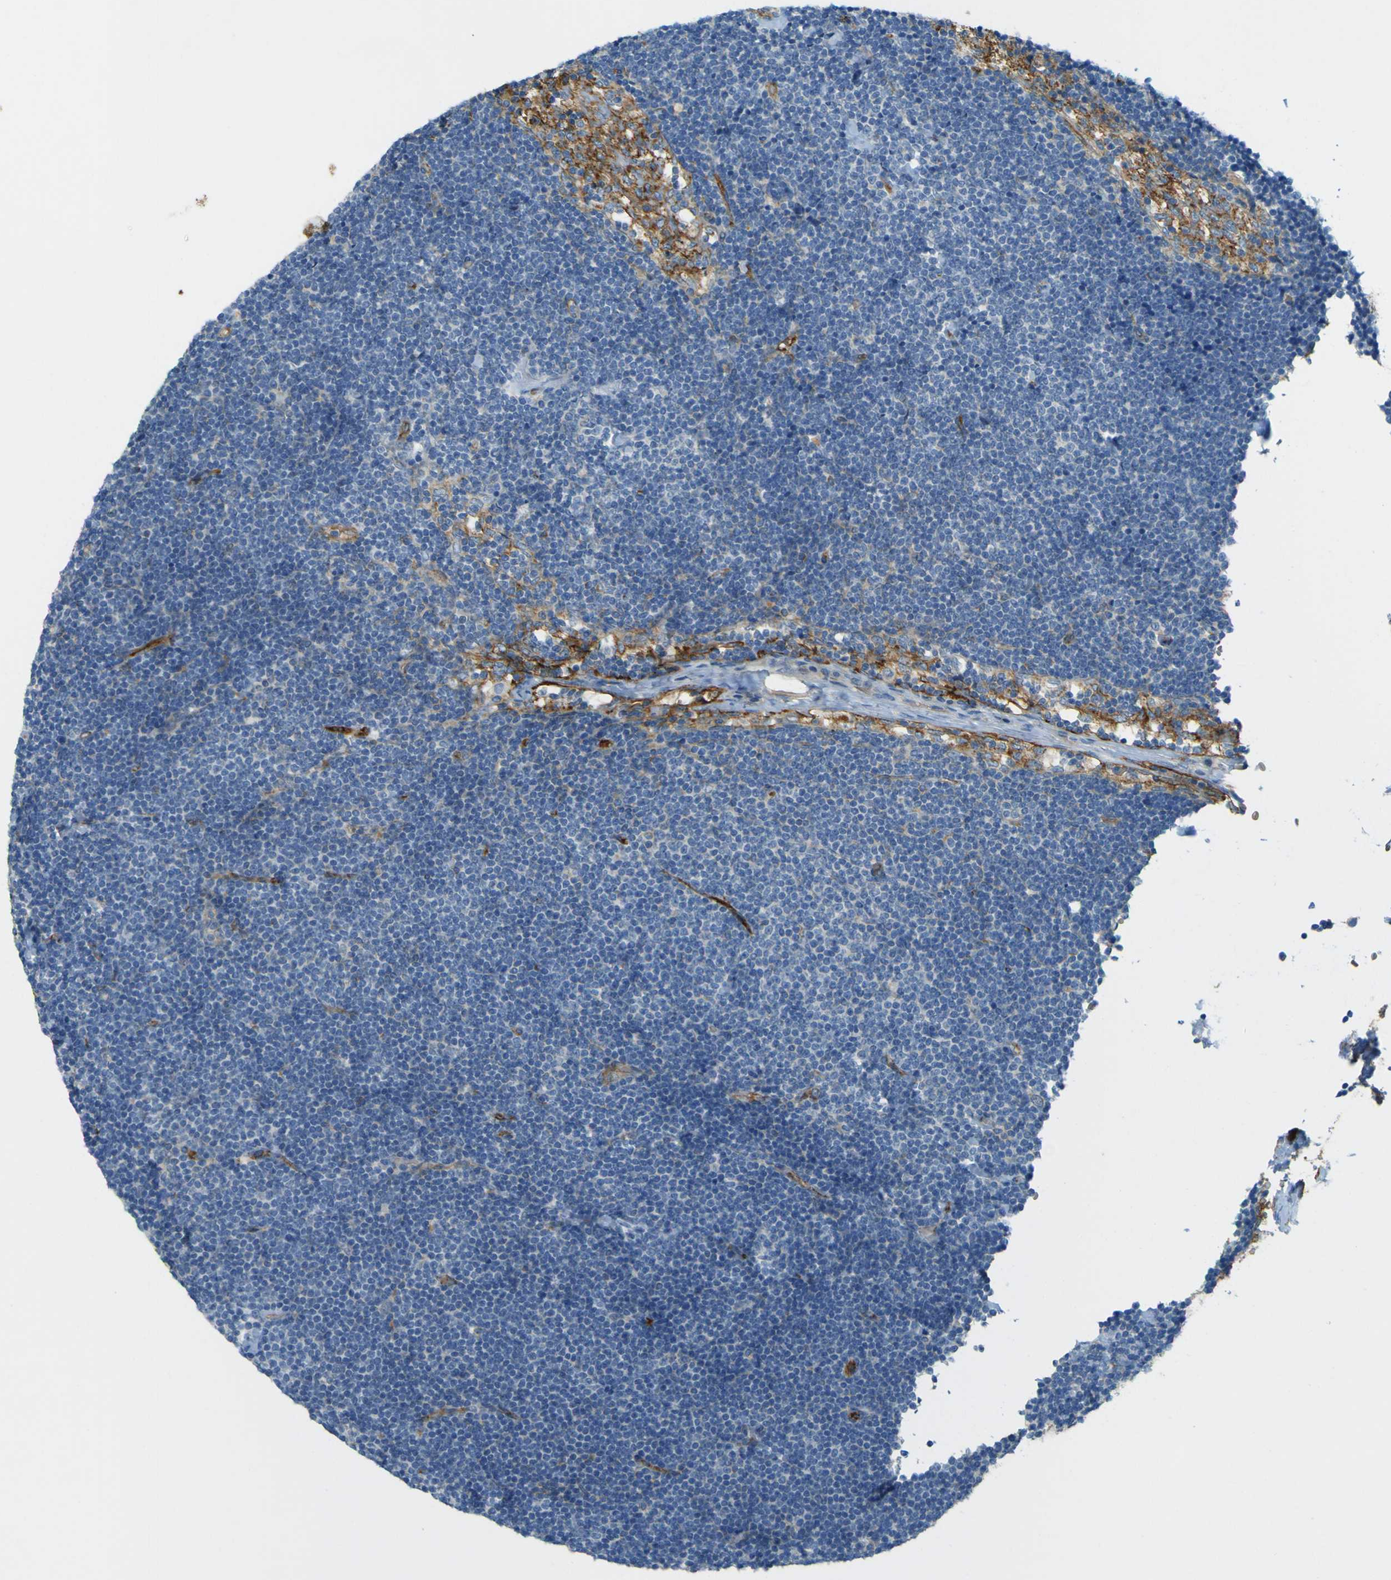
{"staining": {"intensity": "moderate", "quantity": "<25%", "location": "cytoplasmic/membranous"}, "tissue": "lymph node", "cell_type": "Non-germinal center cells", "image_type": "normal", "snomed": [{"axis": "morphology", "description": "Normal tissue, NOS"}, {"axis": "topography", "description": "Lymph node"}], "caption": "A high-resolution image shows immunohistochemistry (IHC) staining of normal lymph node, which displays moderate cytoplasmic/membranous expression in about <25% of non-germinal center cells. Immunohistochemistry (ihc) stains the protein of interest in brown and the nuclei are stained blue.", "gene": "PLXDC1", "patient": {"sex": "male", "age": 63}}